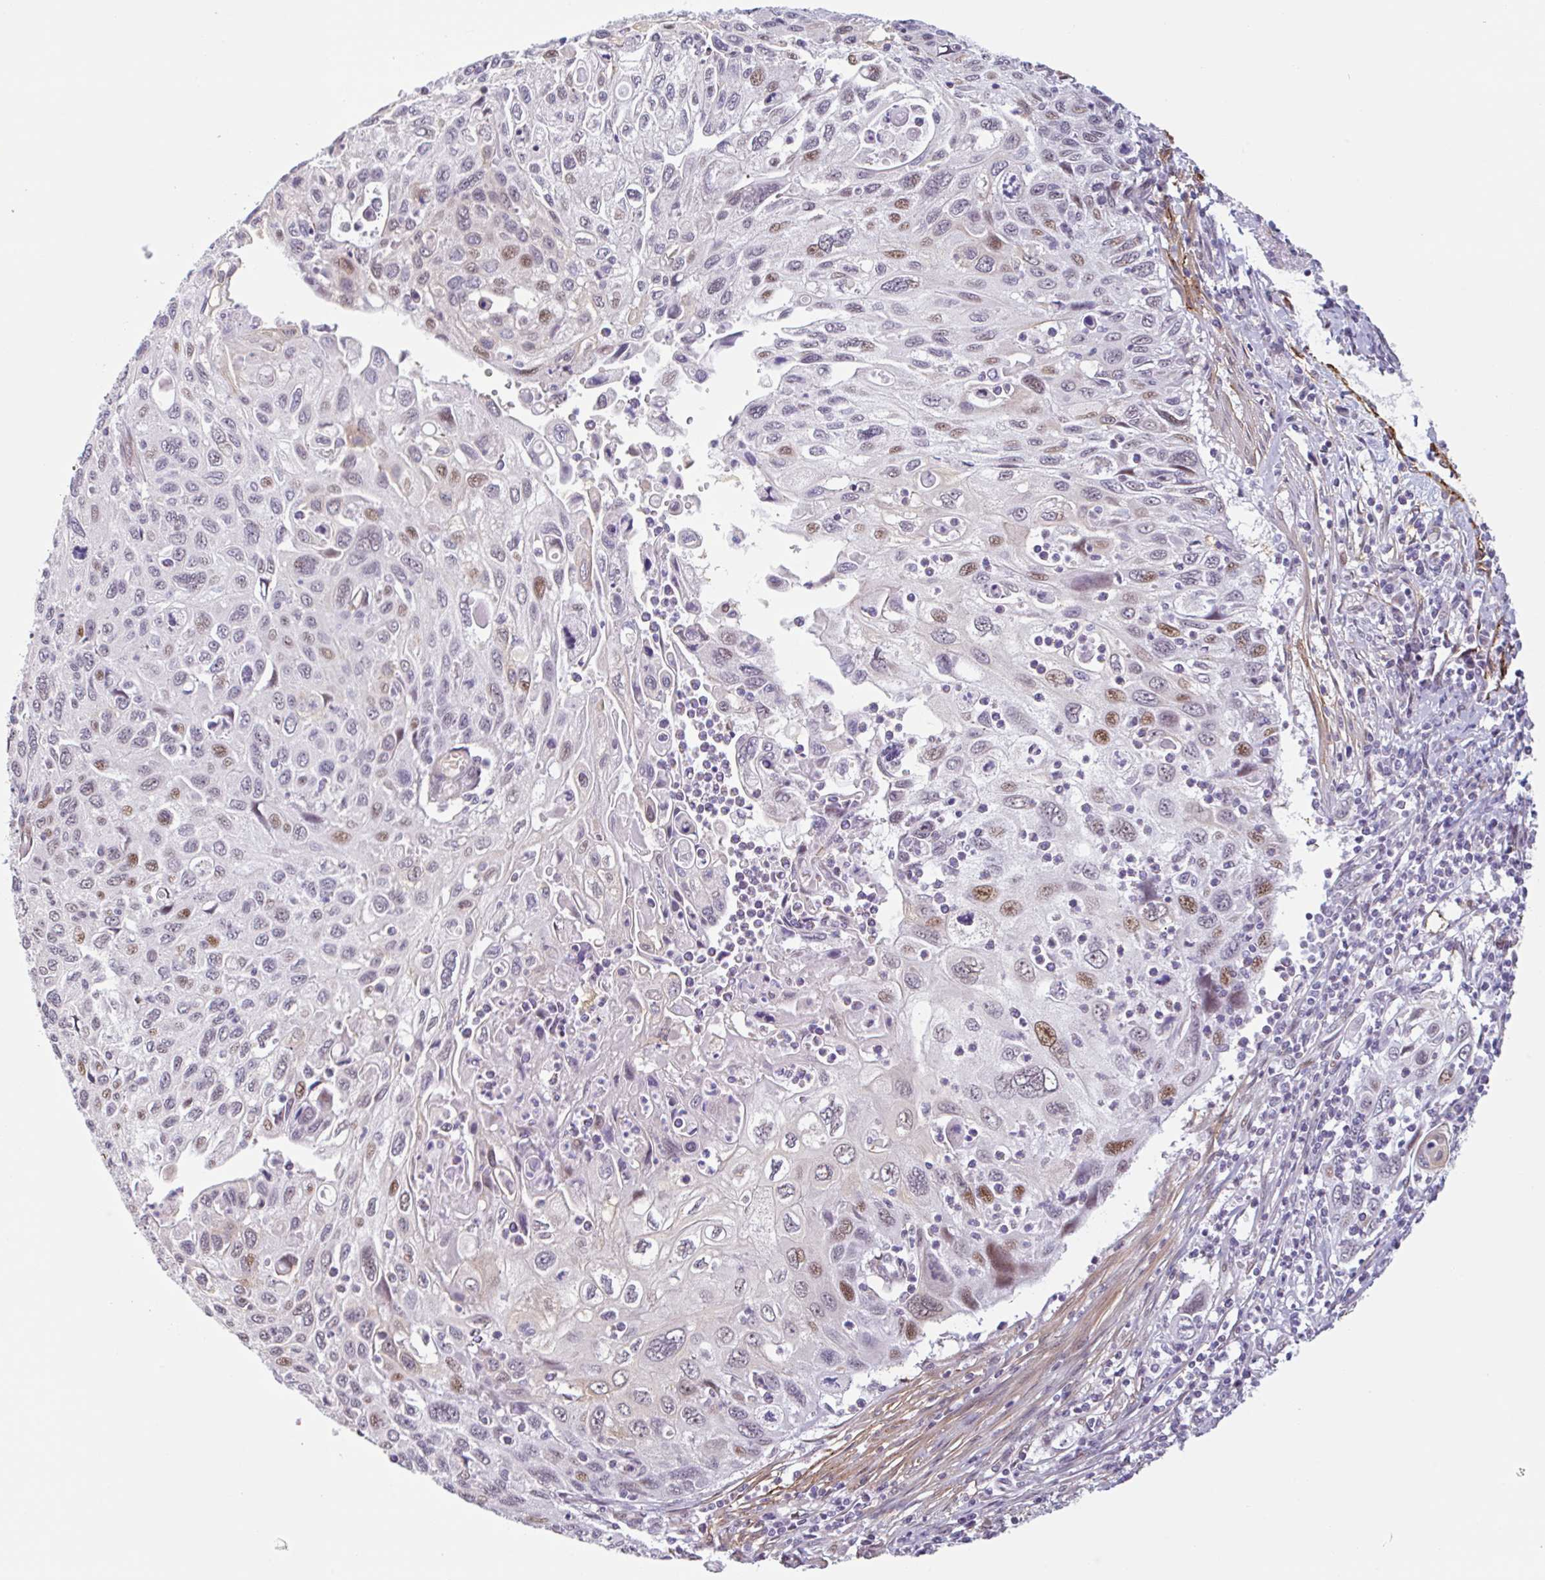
{"staining": {"intensity": "moderate", "quantity": "<25%", "location": "nuclear"}, "tissue": "cervical cancer", "cell_type": "Tumor cells", "image_type": "cancer", "snomed": [{"axis": "morphology", "description": "Squamous cell carcinoma, NOS"}, {"axis": "topography", "description": "Cervix"}], "caption": "The image exhibits a brown stain indicating the presence of a protein in the nuclear of tumor cells in cervical cancer (squamous cell carcinoma). (Stains: DAB (3,3'-diaminobenzidine) in brown, nuclei in blue, Microscopy: brightfield microscopy at high magnification).", "gene": "TMEM119", "patient": {"sex": "female", "age": 70}}